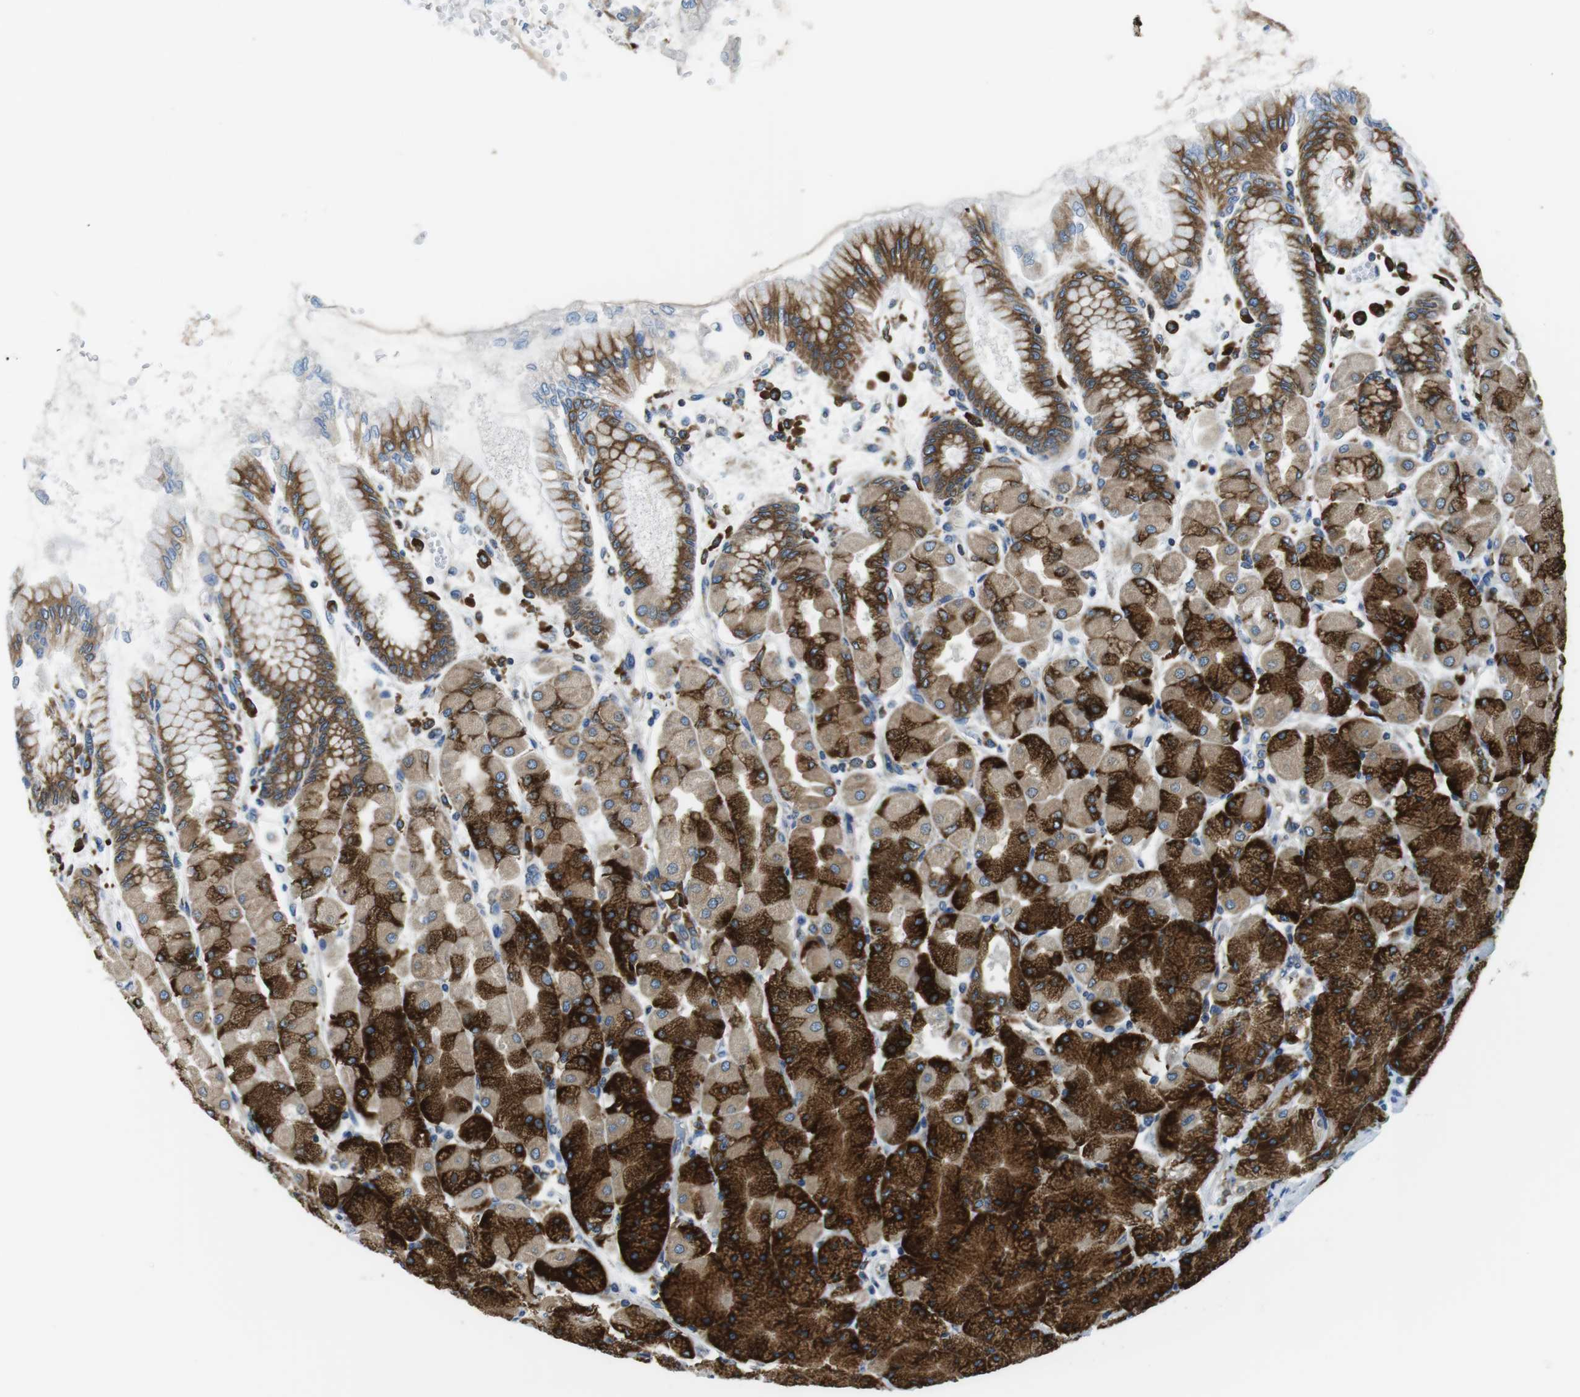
{"staining": {"intensity": "strong", "quantity": "25%-75%", "location": "cytoplasmic/membranous"}, "tissue": "stomach", "cell_type": "Glandular cells", "image_type": "normal", "snomed": [{"axis": "morphology", "description": "Normal tissue, NOS"}, {"axis": "topography", "description": "Stomach, upper"}], "caption": "Strong cytoplasmic/membranous protein expression is appreciated in approximately 25%-75% of glandular cells in stomach.", "gene": "UGGT1", "patient": {"sex": "female", "age": 56}}